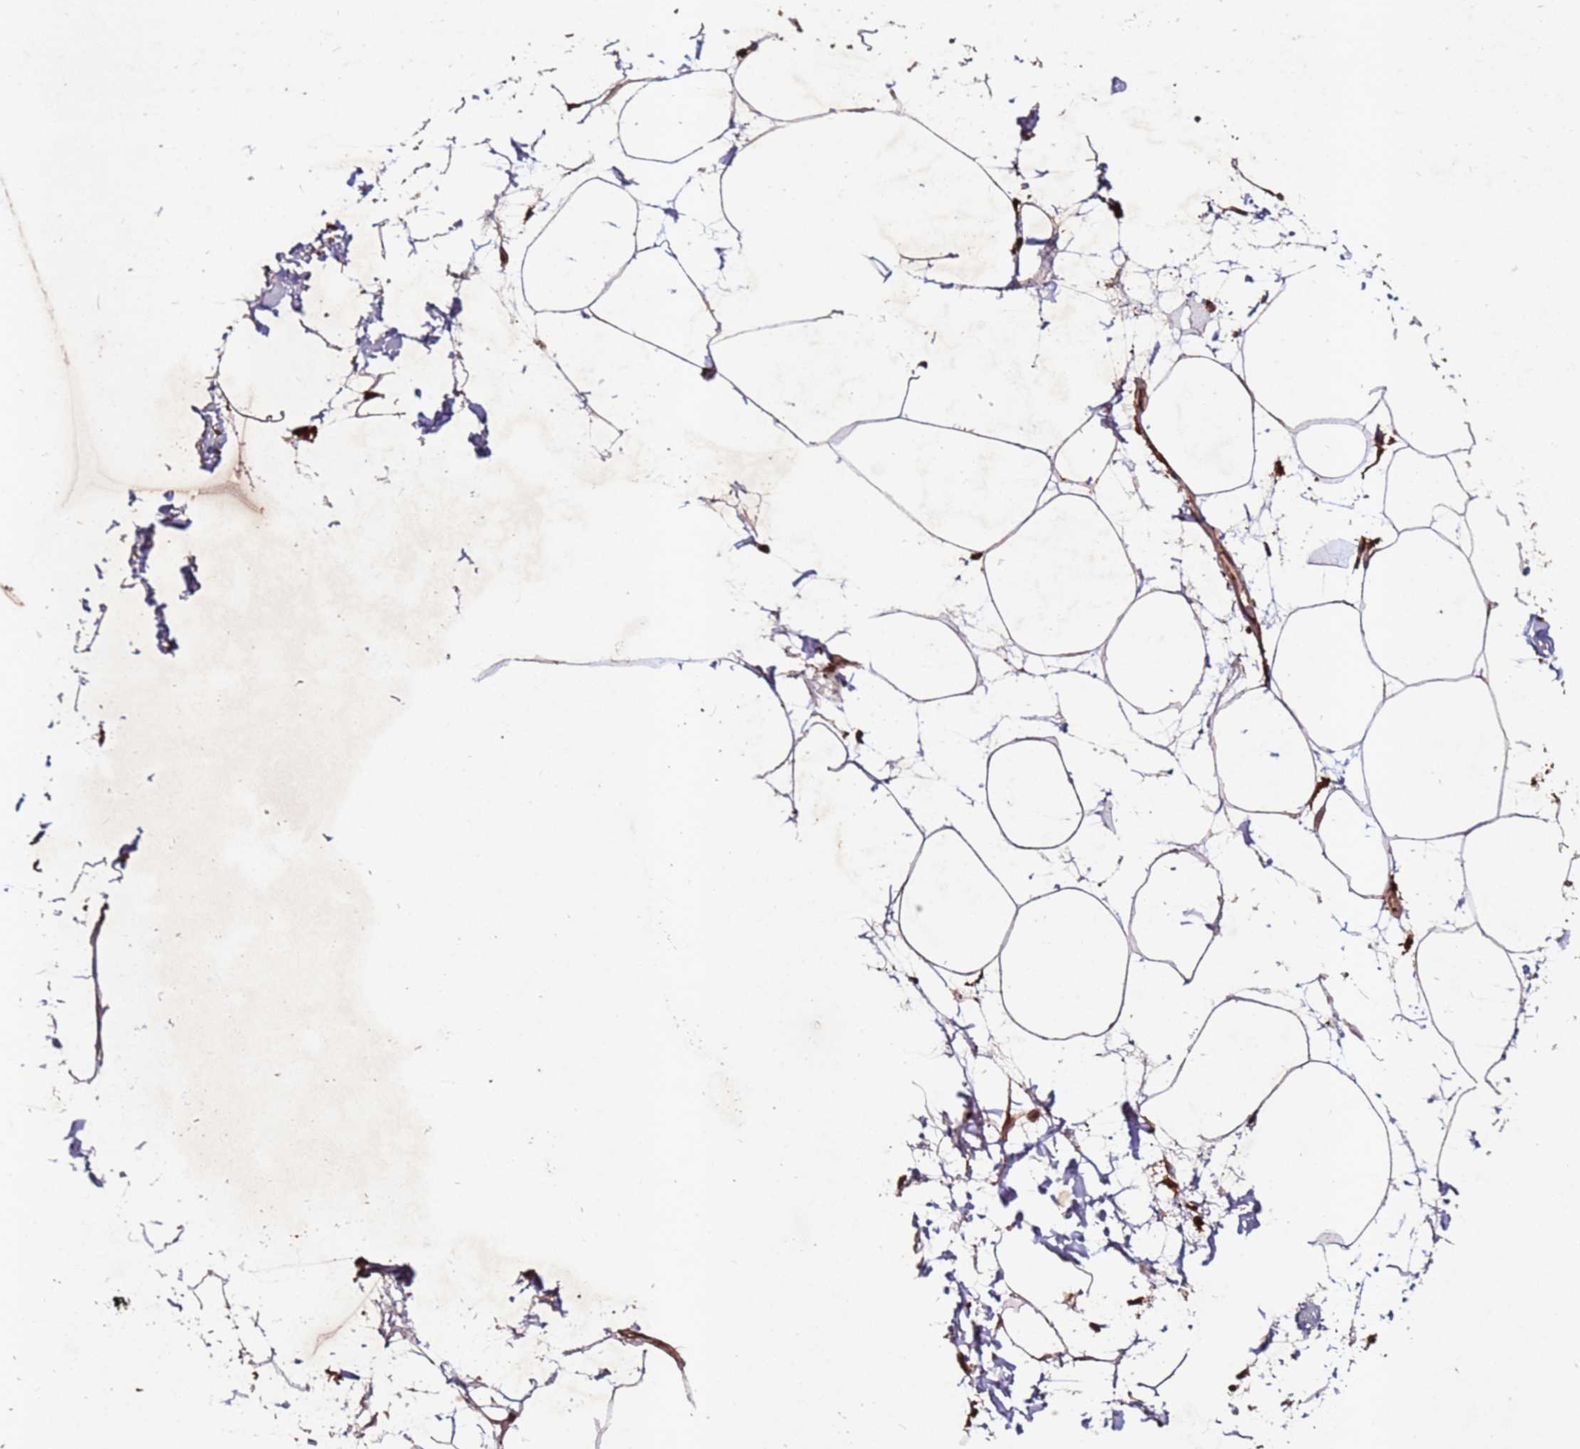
{"staining": {"intensity": "moderate", "quantity": ">75%", "location": "cytoplasmic/membranous"}, "tissue": "adipose tissue", "cell_type": "Adipocytes", "image_type": "normal", "snomed": [{"axis": "morphology", "description": "Normal tissue, NOS"}, {"axis": "topography", "description": "Adipose tissue"}], "caption": "Immunohistochemistry photomicrograph of benign human adipose tissue stained for a protein (brown), which exhibits medium levels of moderate cytoplasmic/membranous staining in approximately >75% of adipocytes.", "gene": "FAM186A", "patient": {"sex": "female", "age": 37}}